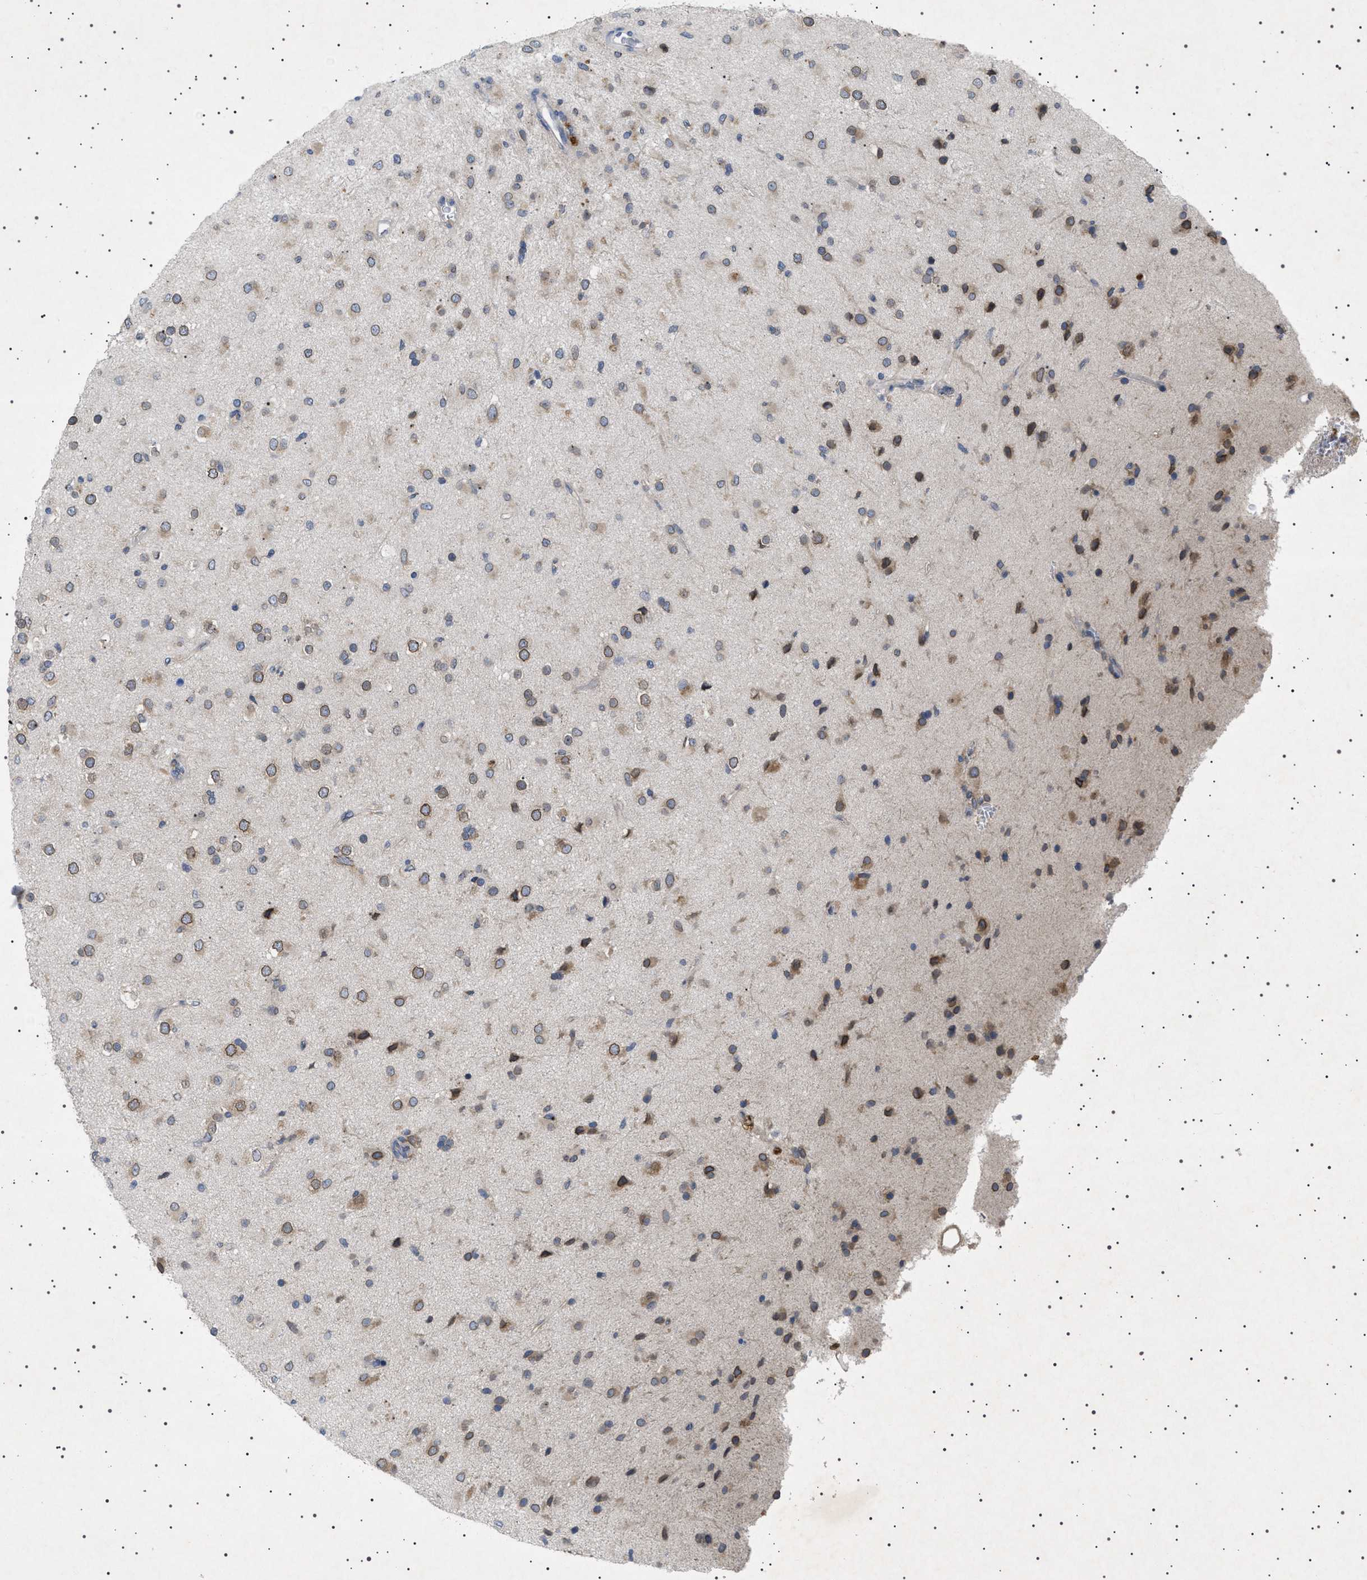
{"staining": {"intensity": "moderate", "quantity": "25%-75%", "location": "cytoplasmic/membranous,nuclear"}, "tissue": "glioma", "cell_type": "Tumor cells", "image_type": "cancer", "snomed": [{"axis": "morphology", "description": "Glioma, malignant, Low grade"}, {"axis": "topography", "description": "Brain"}], "caption": "Immunohistochemical staining of human low-grade glioma (malignant) exhibits moderate cytoplasmic/membranous and nuclear protein expression in about 25%-75% of tumor cells. Using DAB (3,3'-diaminobenzidine) (brown) and hematoxylin (blue) stains, captured at high magnification using brightfield microscopy.", "gene": "NUP93", "patient": {"sex": "male", "age": 65}}